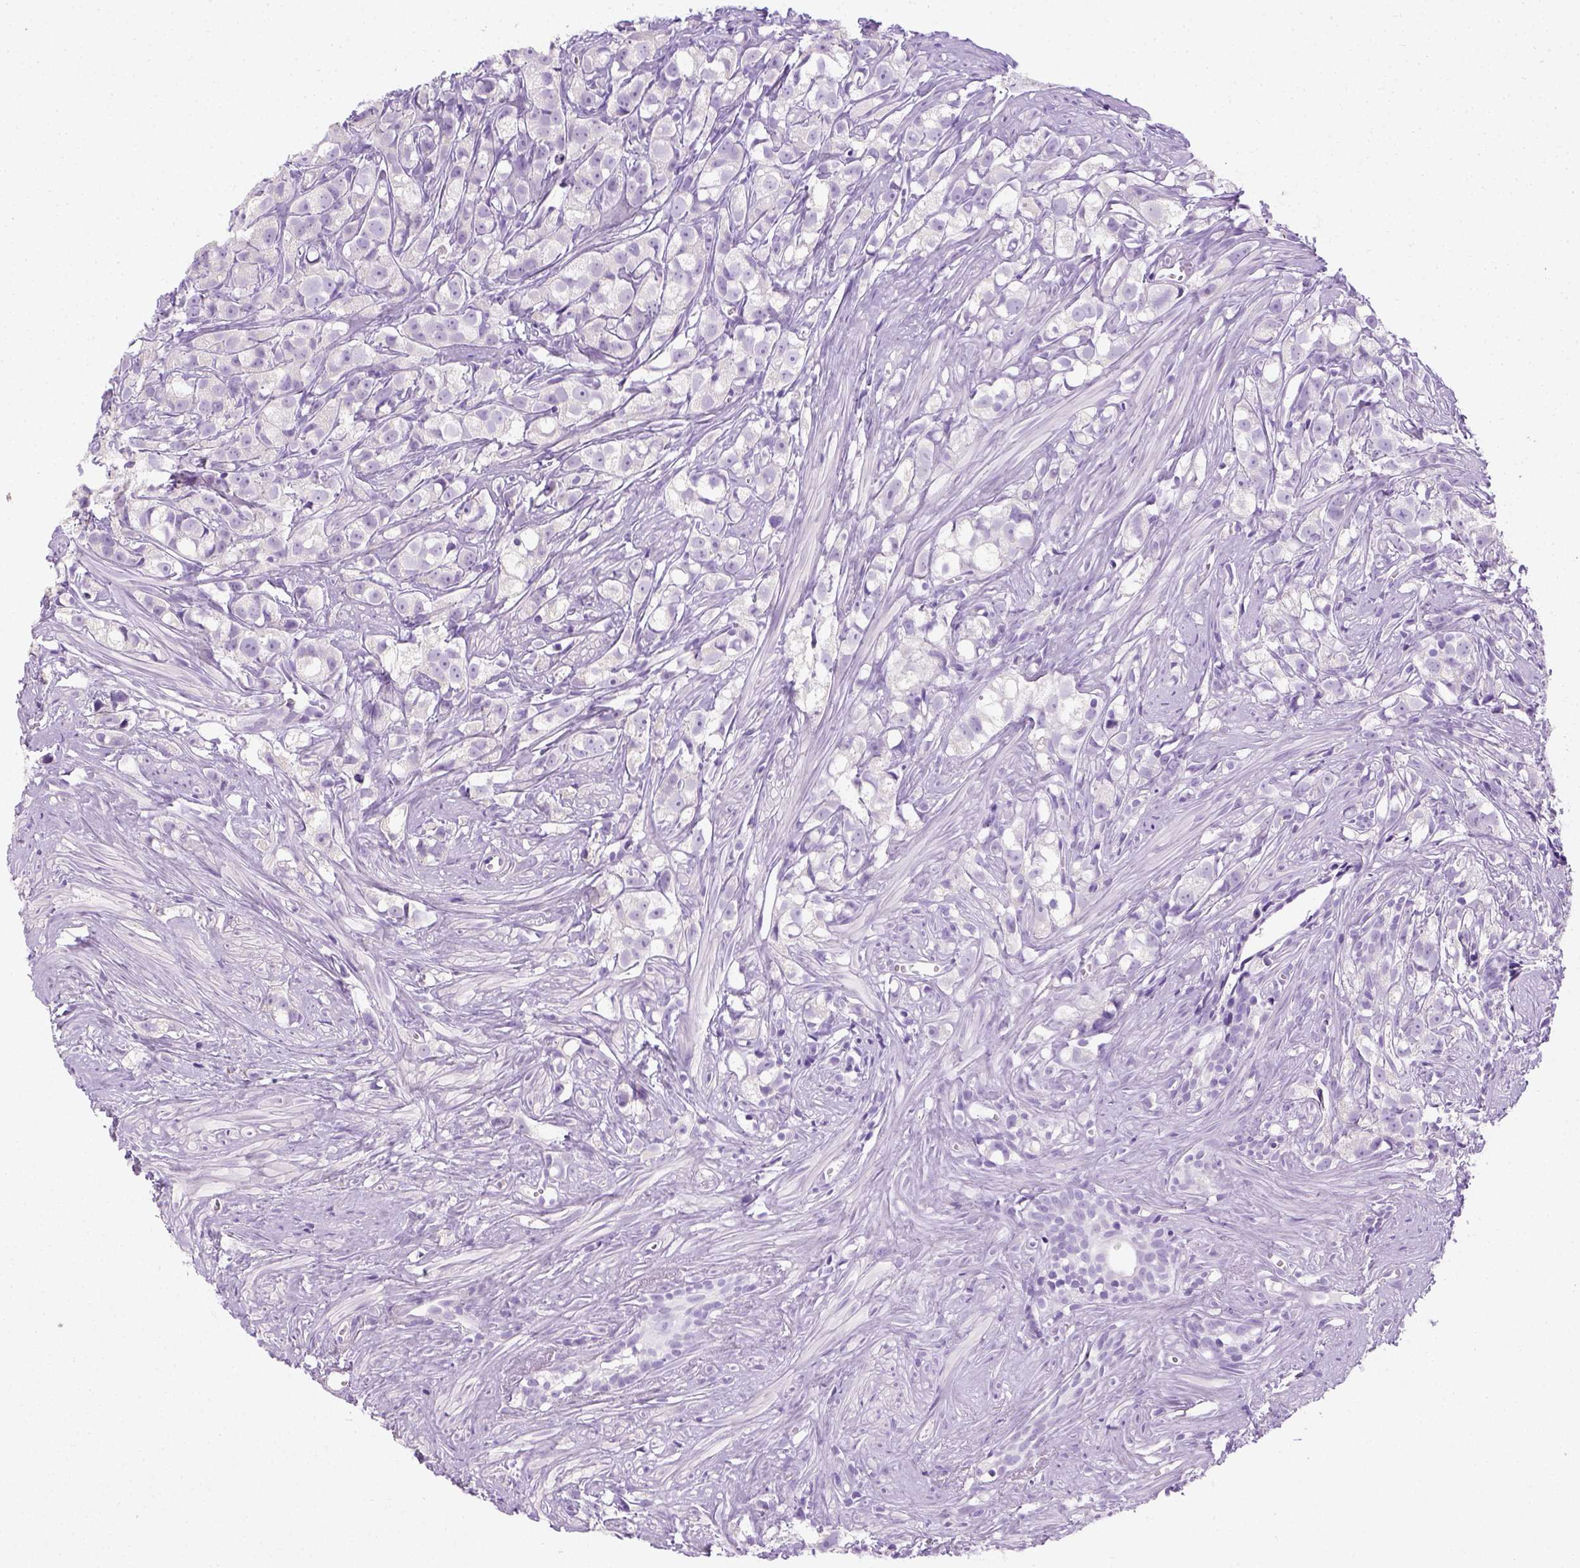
{"staining": {"intensity": "negative", "quantity": "none", "location": "none"}, "tissue": "prostate cancer", "cell_type": "Tumor cells", "image_type": "cancer", "snomed": [{"axis": "morphology", "description": "Adenocarcinoma, High grade"}, {"axis": "topography", "description": "Prostate"}], "caption": "Immunohistochemical staining of prostate adenocarcinoma (high-grade) displays no significant expression in tumor cells.", "gene": "LGSN", "patient": {"sex": "male", "age": 68}}